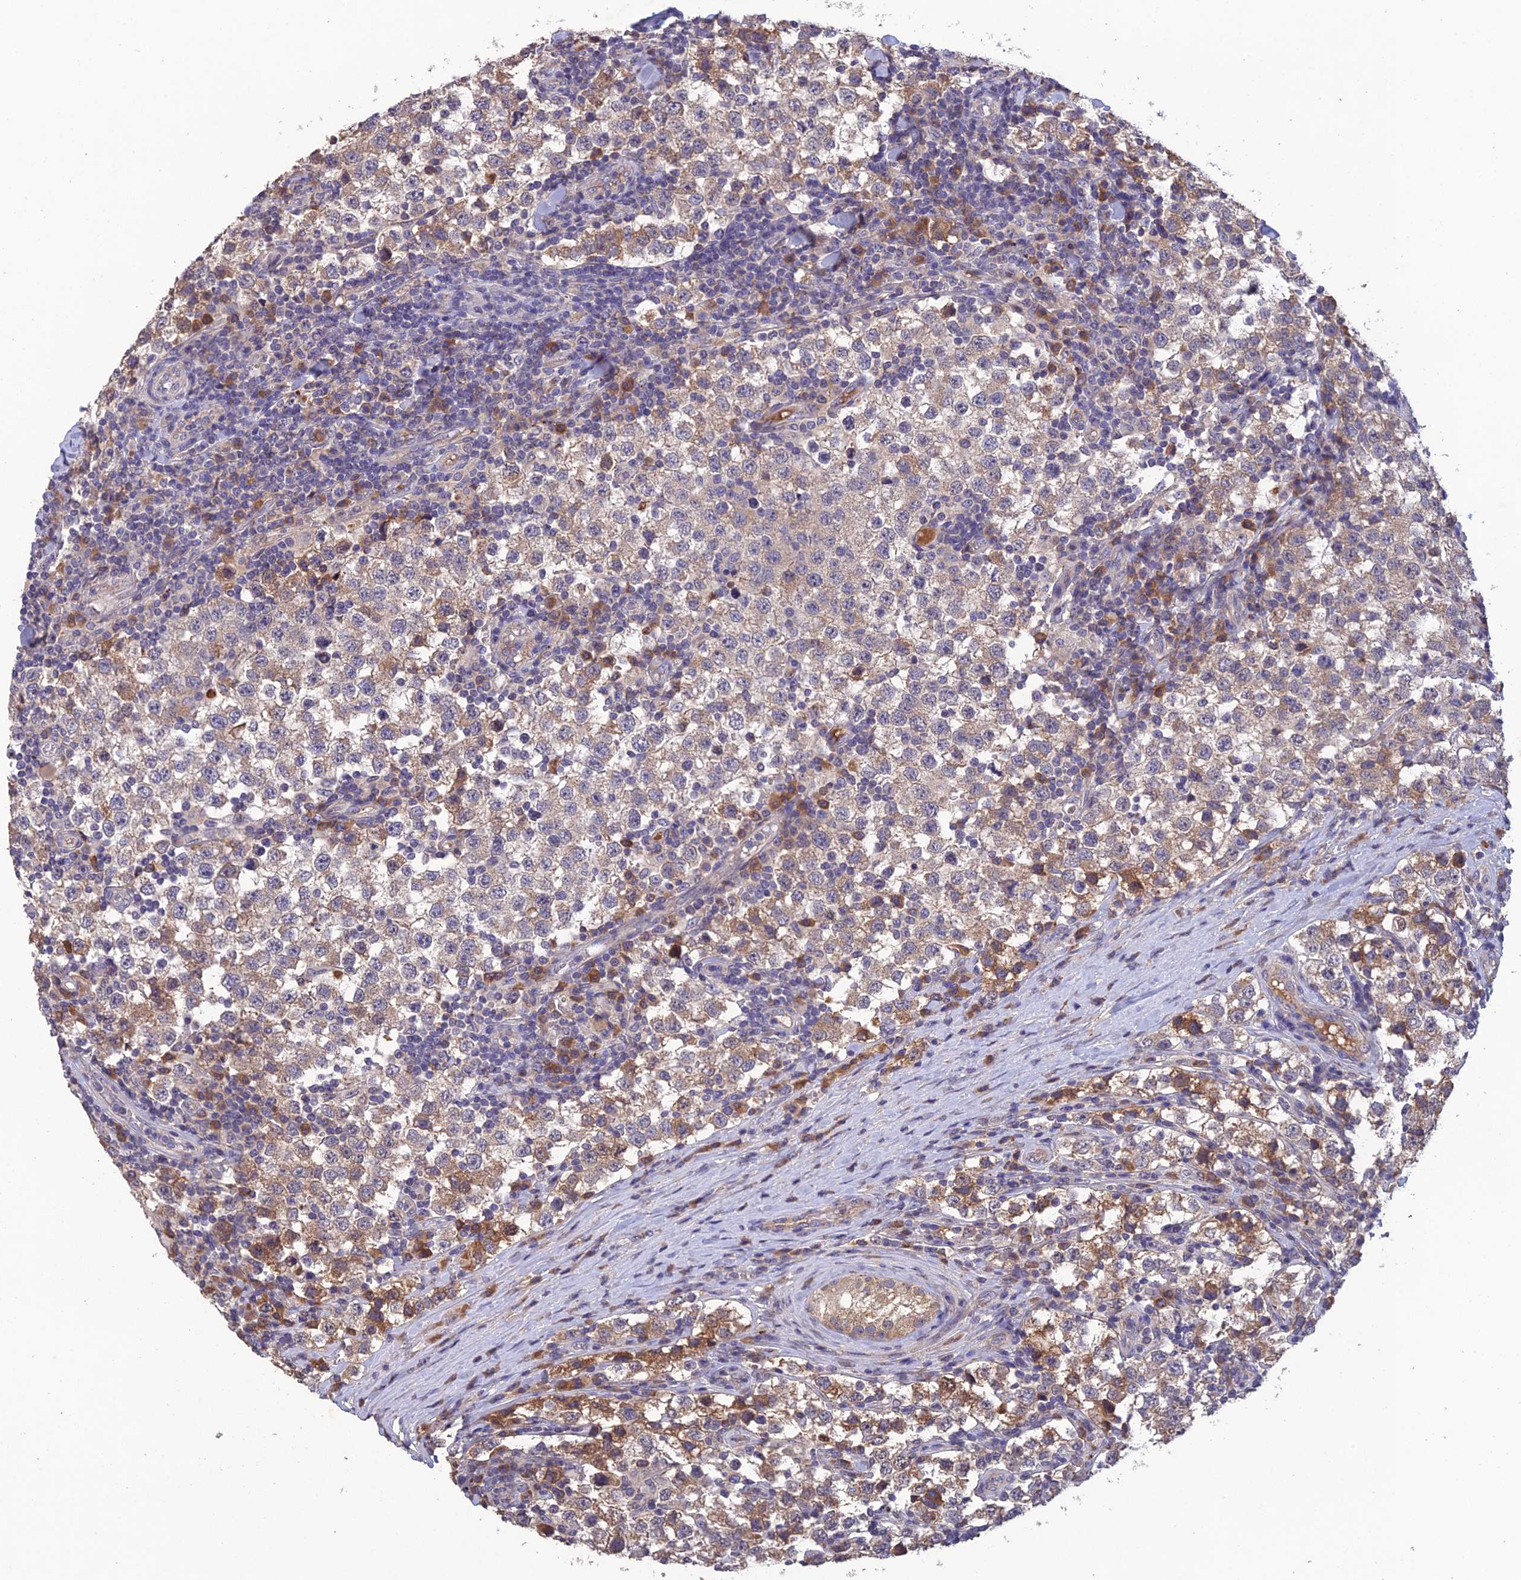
{"staining": {"intensity": "moderate", "quantity": "<25%", "location": "cytoplasmic/membranous"}, "tissue": "testis cancer", "cell_type": "Tumor cells", "image_type": "cancer", "snomed": [{"axis": "morphology", "description": "Seminoma, NOS"}, {"axis": "topography", "description": "Testis"}], "caption": "IHC histopathology image of human seminoma (testis) stained for a protein (brown), which demonstrates low levels of moderate cytoplasmic/membranous positivity in about <25% of tumor cells.", "gene": "SLC39A13", "patient": {"sex": "male", "age": 34}}